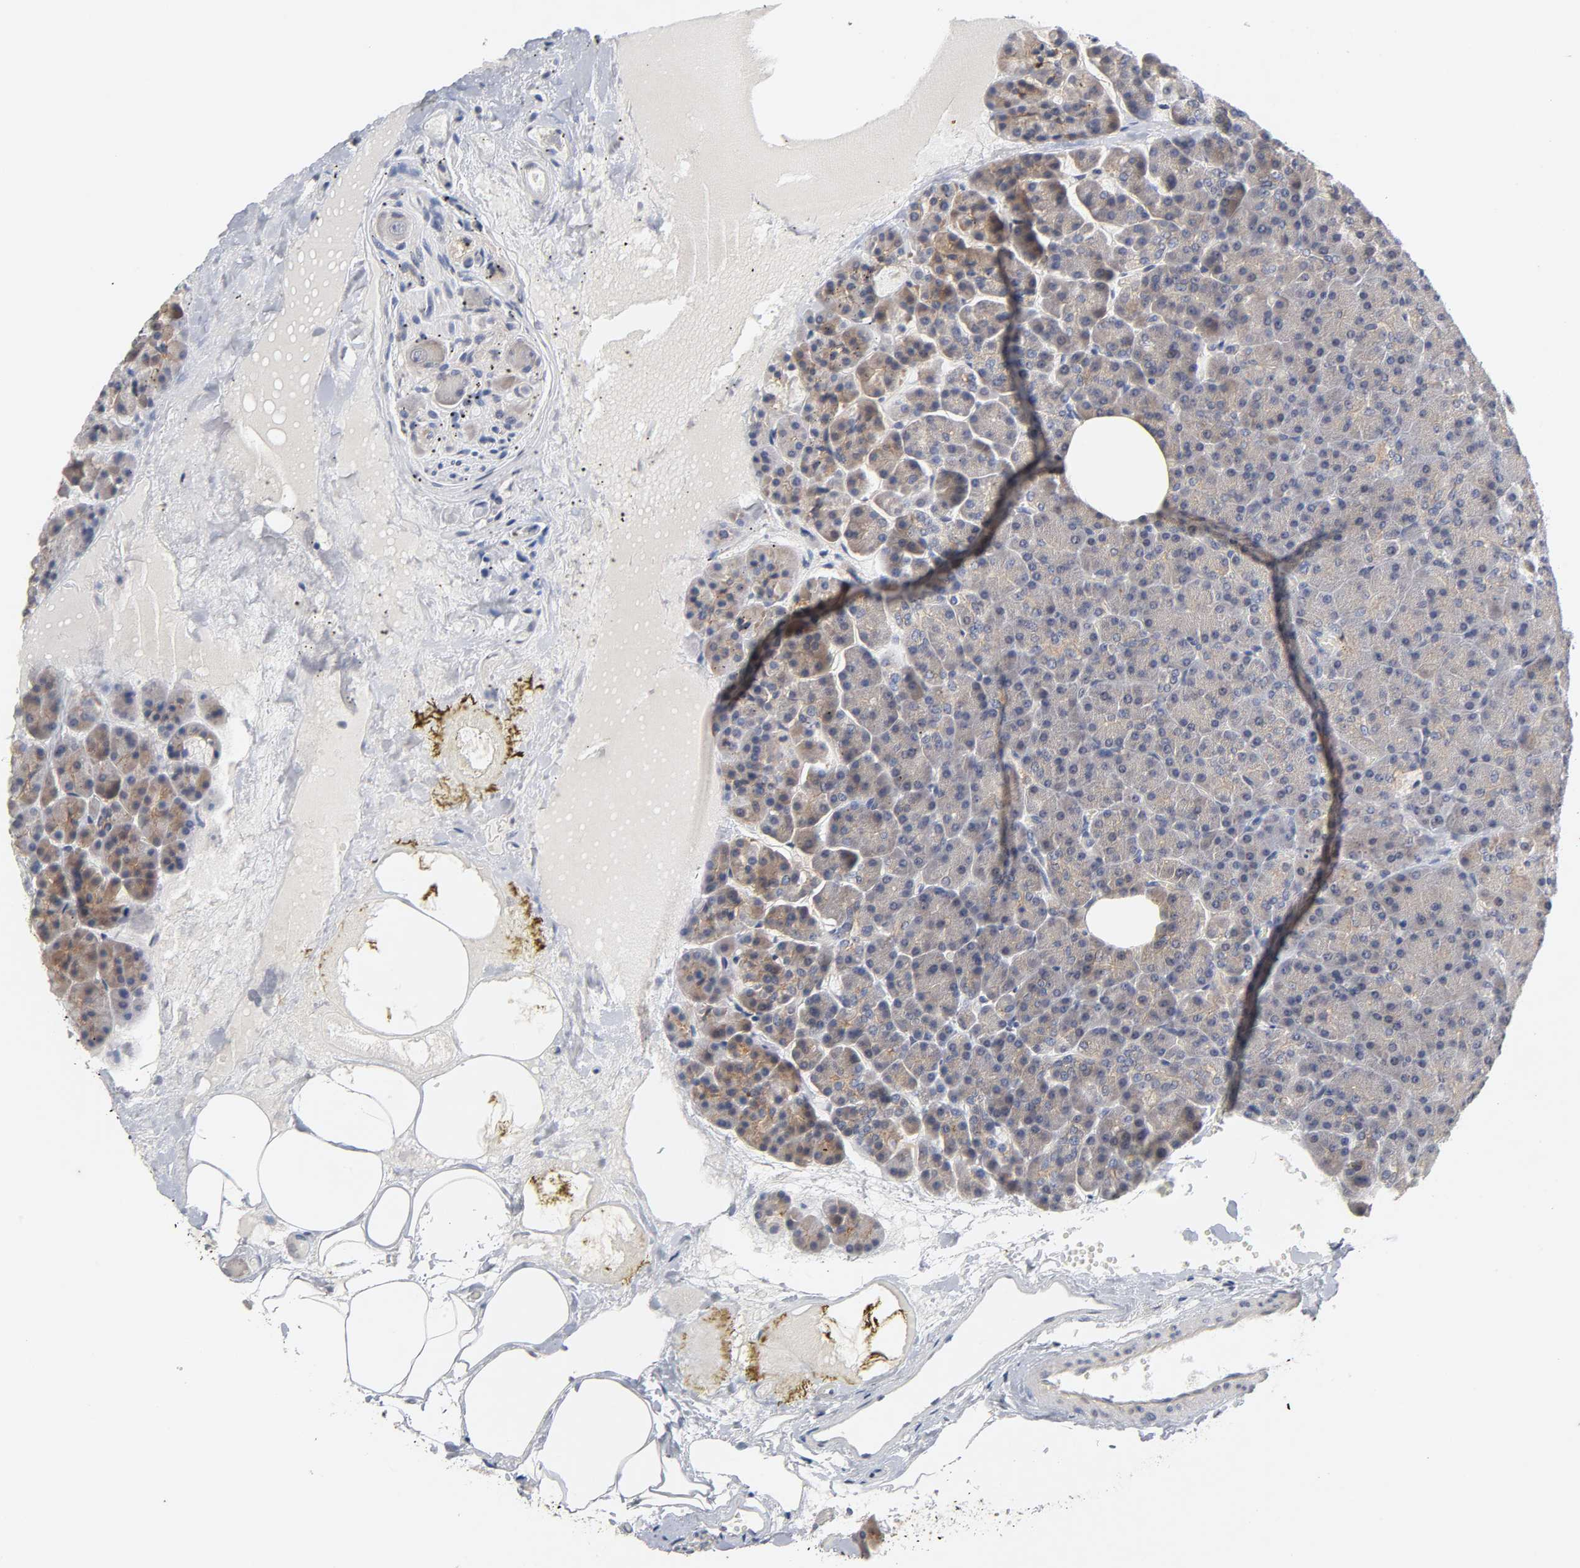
{"staining": {"intensity": "weak", "quantity": "25%-75%", "location": "cytoplasmic/membranous"}, "tissue": "pancreas", "cell_type": "Exocrine glandular cells", "image_type": "normal", "snomed": [{"axis": "morphology", "description": "Normal tissue, NOS"}, {"axis": "topography", "description": "Pancreas"}], "caption": "Human pancreas stained for a protein (brown) demonstrates weak cytoplasmic/membranous positive positivity in about 25%-75% of exocrine glandular cells.", "gene": "CXADR", "patient": {"sex": "female", "age": 35}}